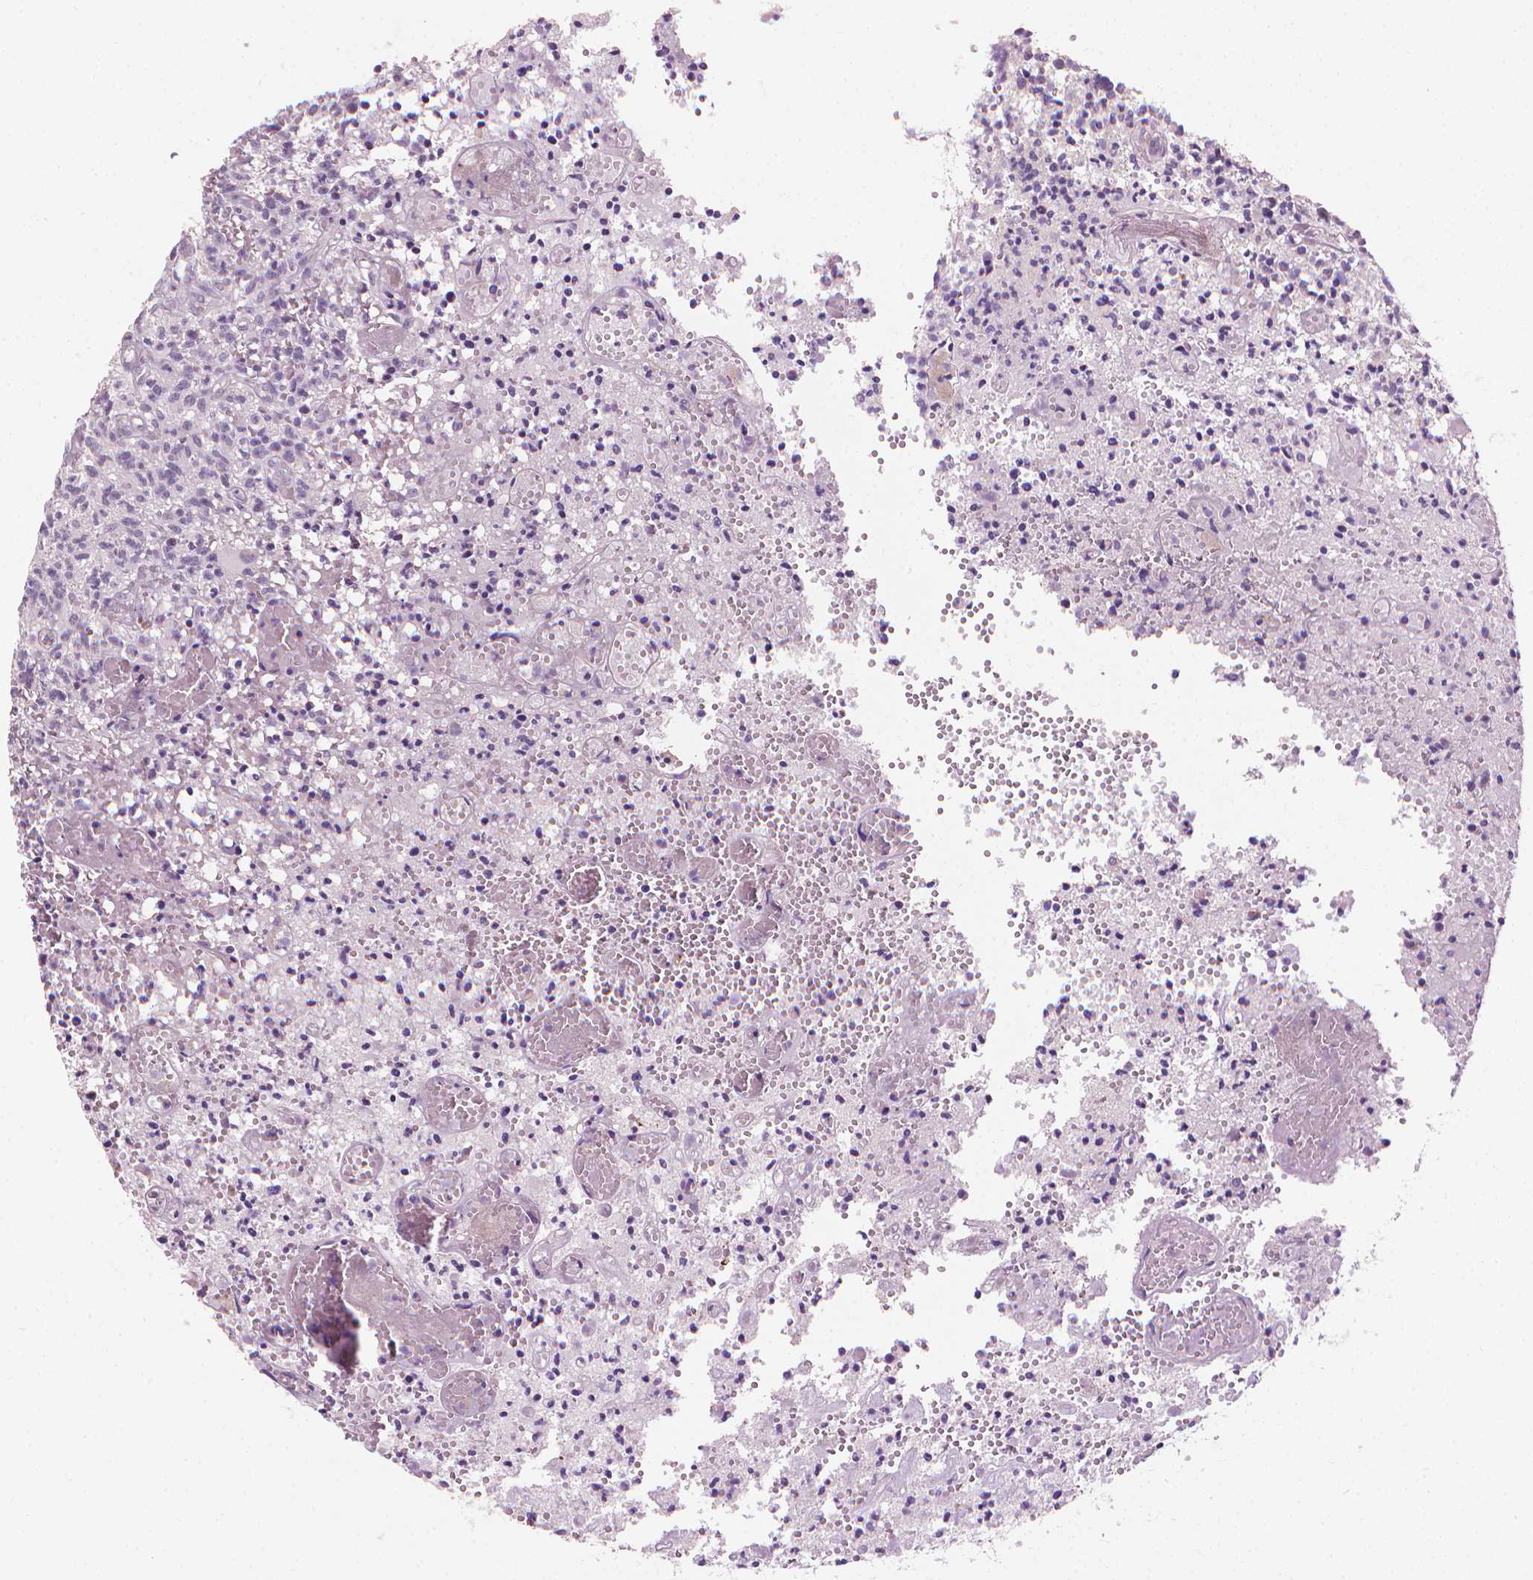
{"staining": {"intensity": "negative", "quantity": "none", "location": "none"}, "tissue": "glioma", "cell_type": "Tumor cells", "image_type": "cancer", "snomed": [{"axis": "morphology", "description": "Glioma, malignant, Low grade"}, {"axis": "topography", "description": "Brain"}], "caption": "IHC photomicrograph of human malignant glioma (low-grade) stained for a protein (brown), which exhibits no expression in tumor cells.", "gene": "SAXO2", "patient": {"sex": "male", "age": 64}}